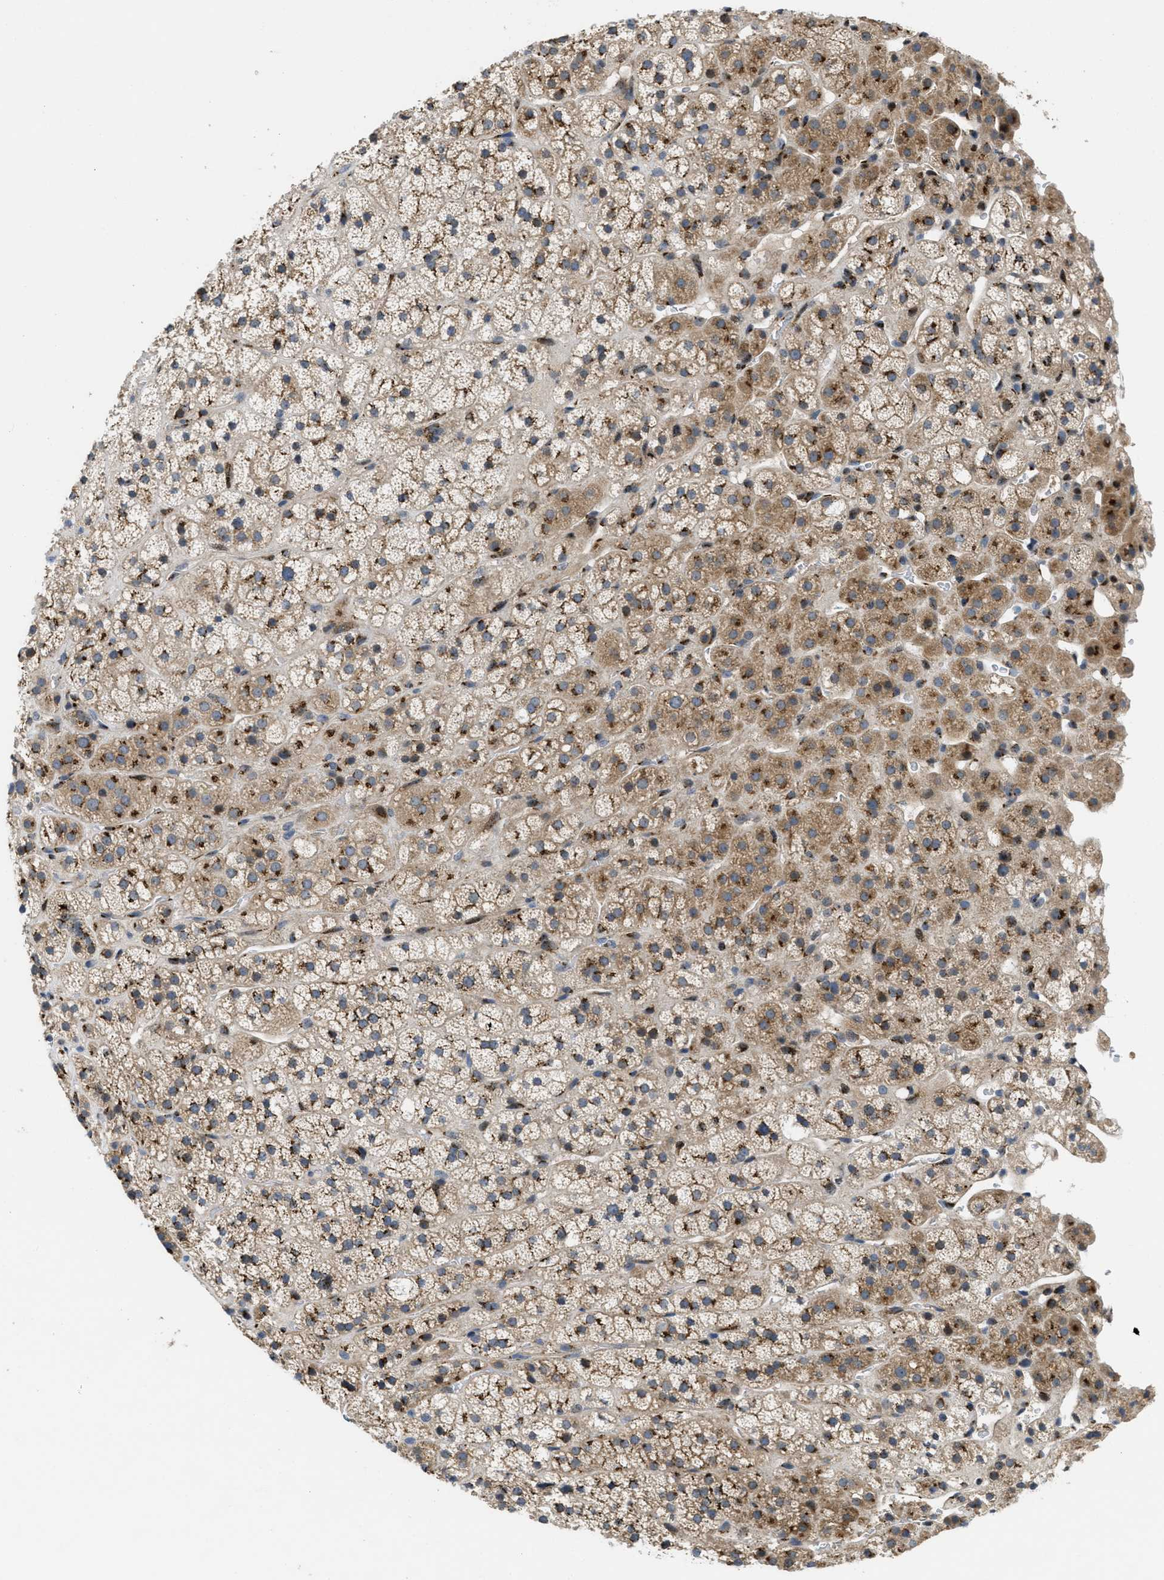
{"staining": {"intensity": "strong", "quantity": "25%-75%", "location": "cytoplasmic/membranous"}, "tissue": "adrenal gland", "cell_type": "Glandular cells", "image_type": "normal", "snomed": [{"axis": "morphology", "description": "Normal tissue, NOS"}, {"axis": "topography", "description": "Adrenal gland"}], "caption": "Unremarkable adrenal gland reveals strong cytoplasmic/membranous staining in about 25%-75% of glandular cells, visualized by immunohistochemistry. (DAB (3,3'-diaminobenzidine) IHC, brown staining for protein, blue staining for nuclei).", "gene": "ZNF70", "patient": {"sex": "male", "age": 56}}